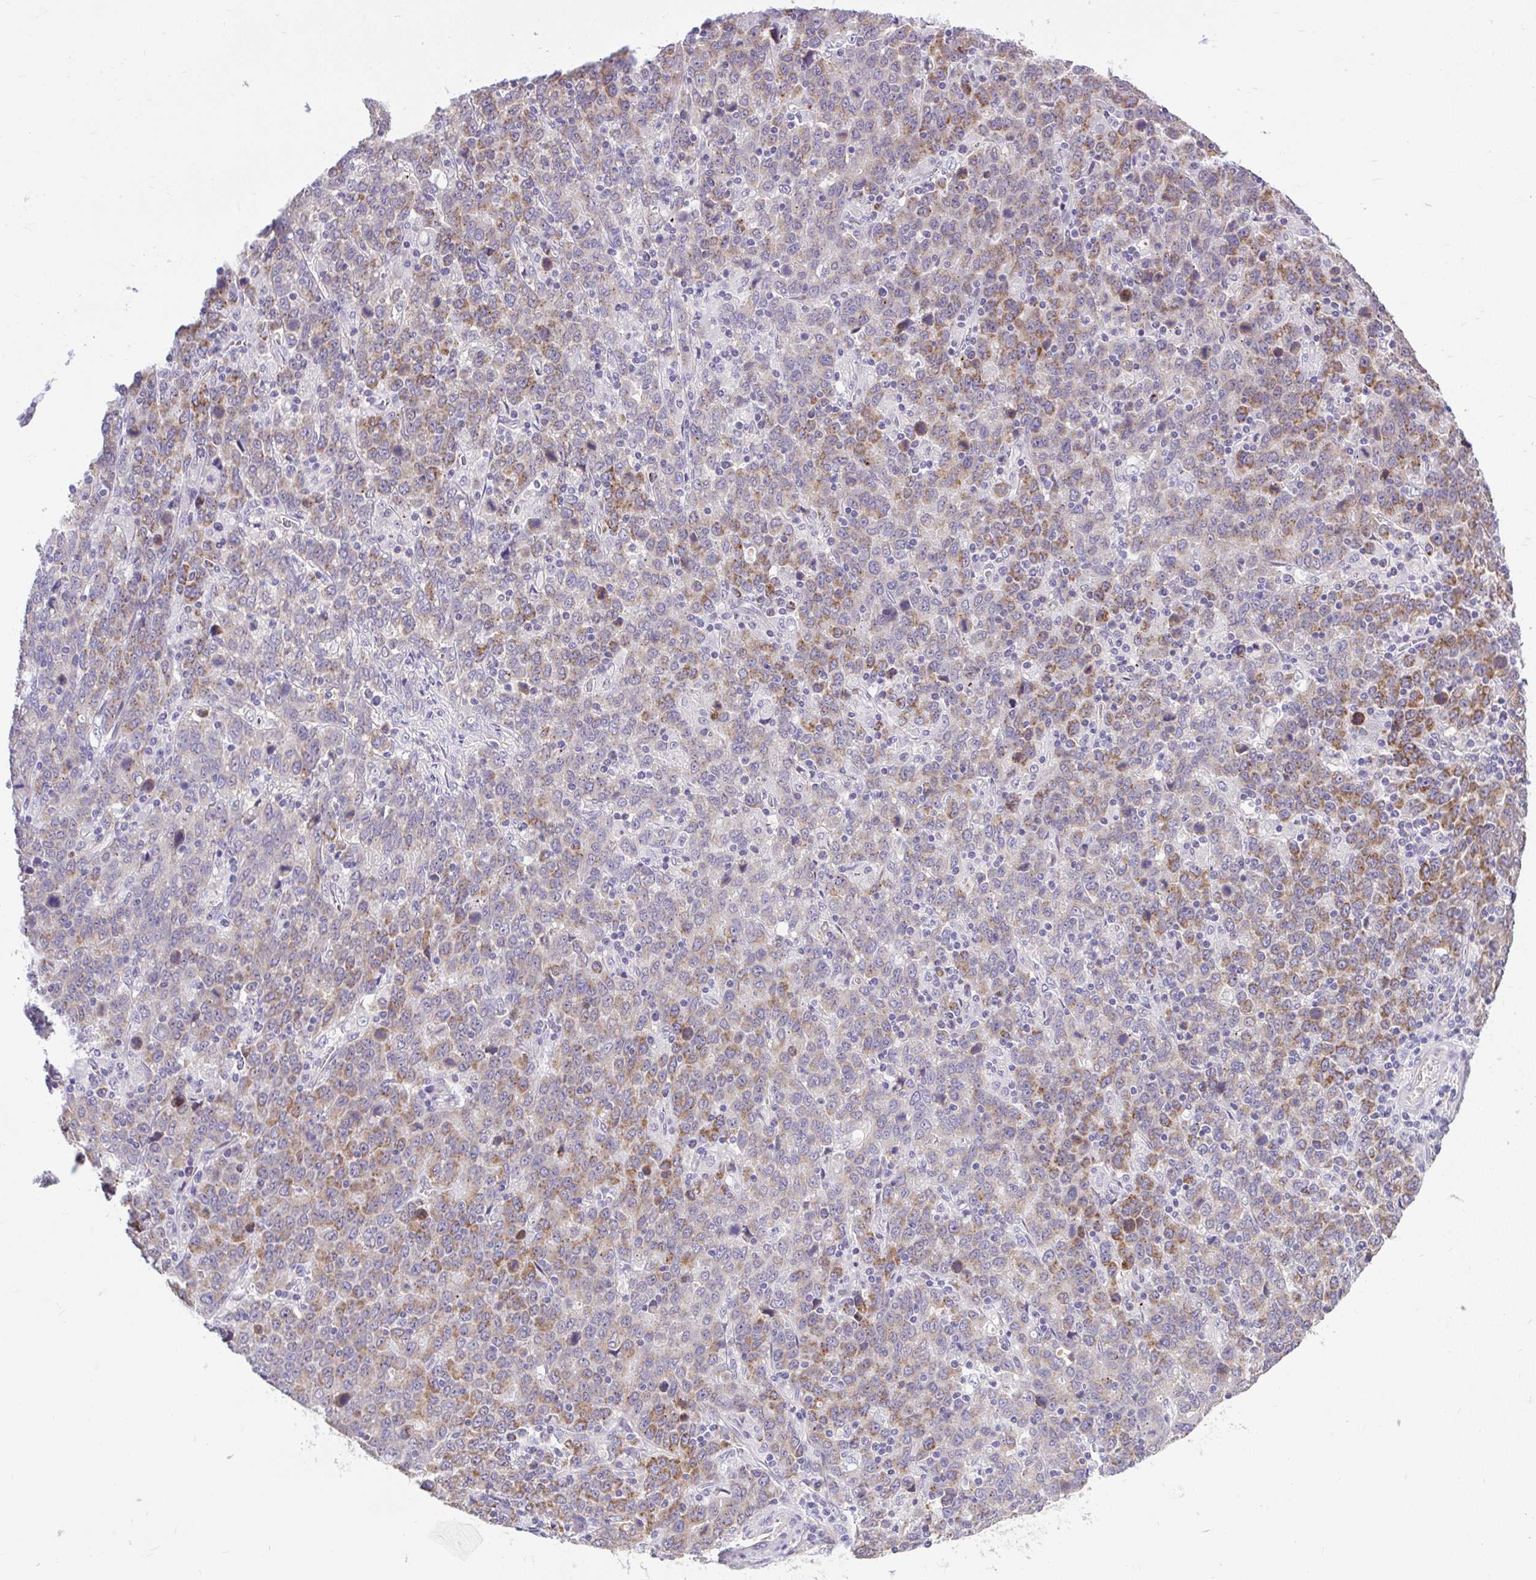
{"staining": {"intensity": "moderate", "quantity": "25%-75%", "location": "cytoplasmic/membranous"}, "tissue": "stomach cancer", "cell_type": "Tumor cells", "image_type": "cancer", "snomed": [{"axis": "morphology", "description": "Adenocarcinoma, NOS"}, {"axis": "topography", "description": "Stomach, upper"}], "caption": "Immunohistochemical staining of stomach cancer (adenocarcinoma) reveals medium levels of moderate cytoplasmic/membranous staining in approximately 25%-75% of tumor cells.", "gene": "PYCR2", "patient": {"sex": "male", "age": 69}}